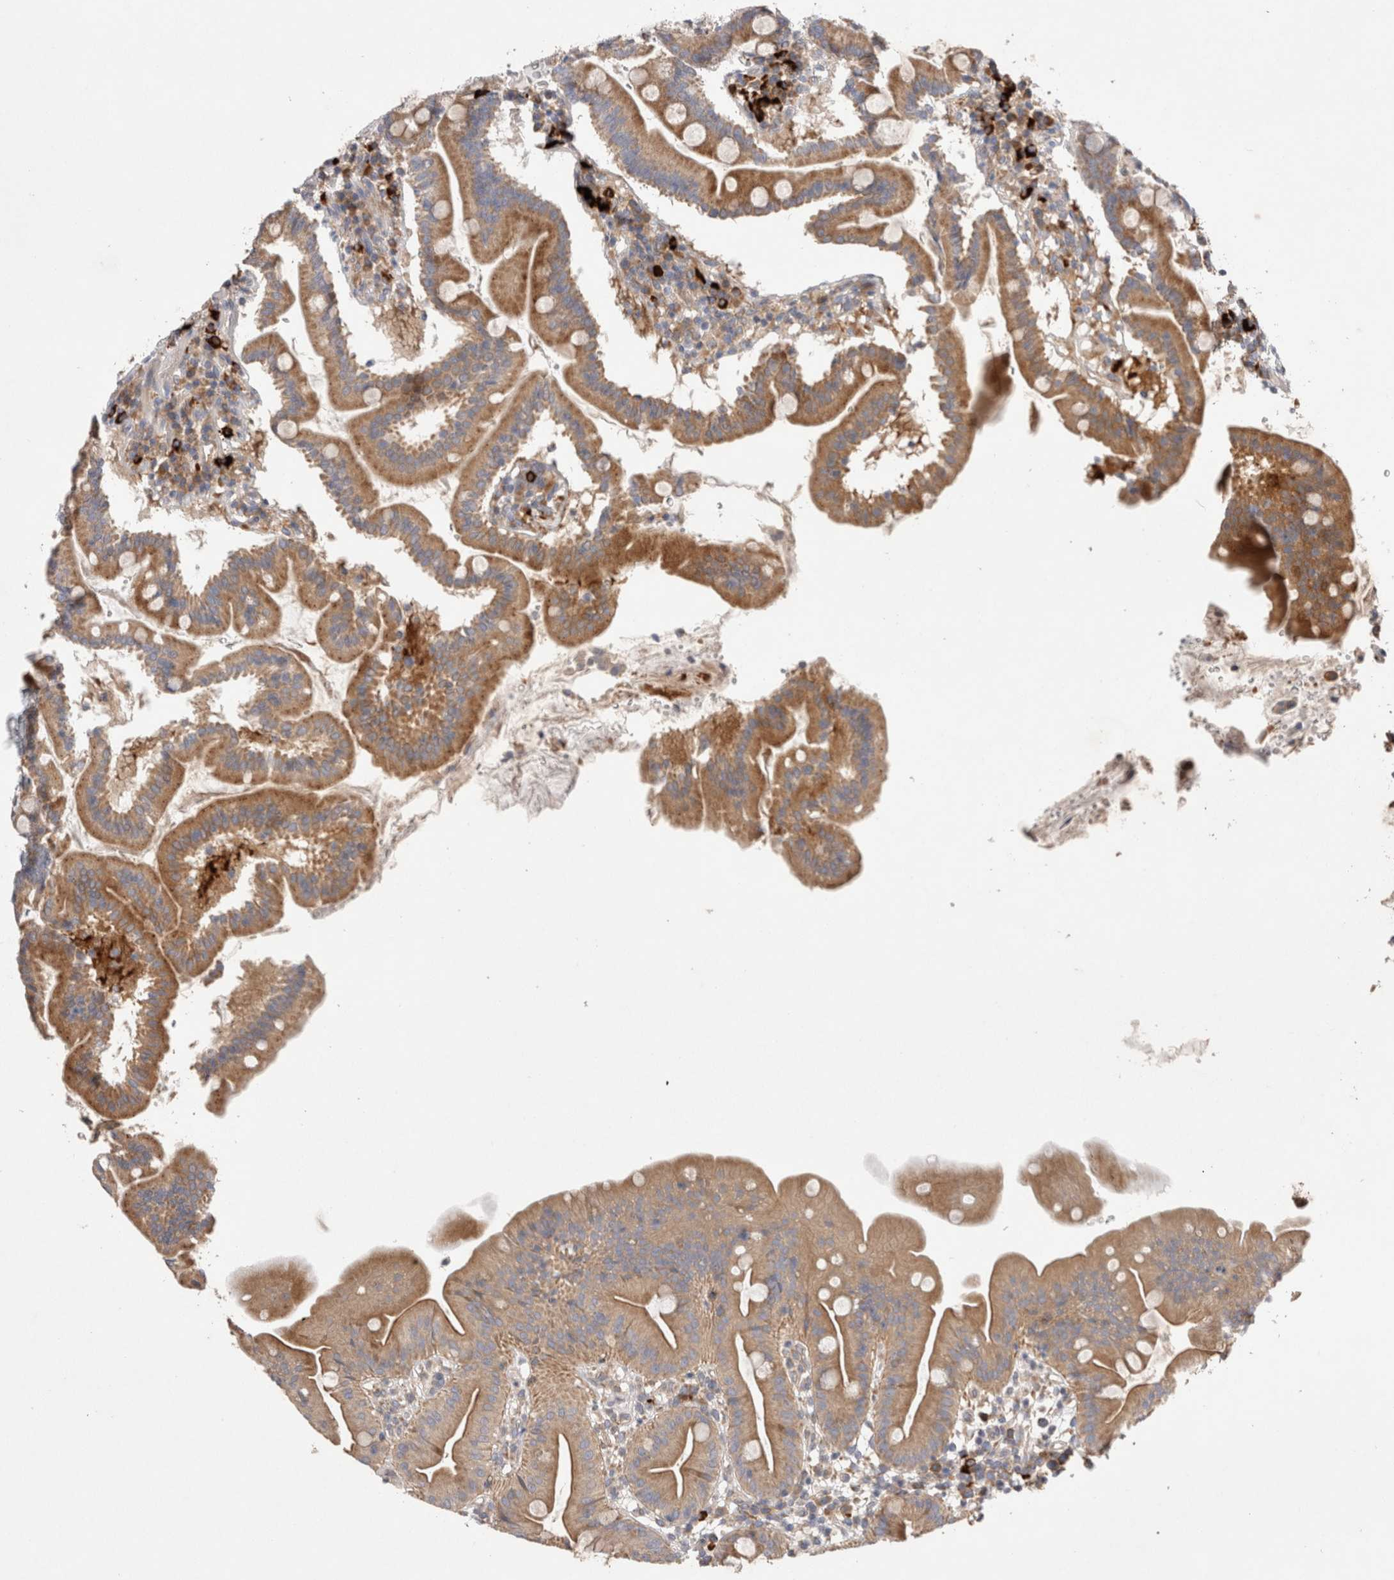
{"staining": {"intensity": "moderate", "quantity": ">75%", "location": "cytoplasmic/membranous"}, "tissue": "duodenum", "cell_type": "Glandular cells", "image_type": "normal", "snomed": [{"axis": "morphology", "description": "Normal tissue, NOS"}, {"axis": "topography", "description": "Duodenum"}], "caption": "Moderate cytoplasmic/membranous expression for a protein is appreciated in approximately >75% of glandular cells of benign duodenum using immunohistochemistry (IHC).", "gene": "TBC1D16", "patient": {"sex": "male", "age": 50}}